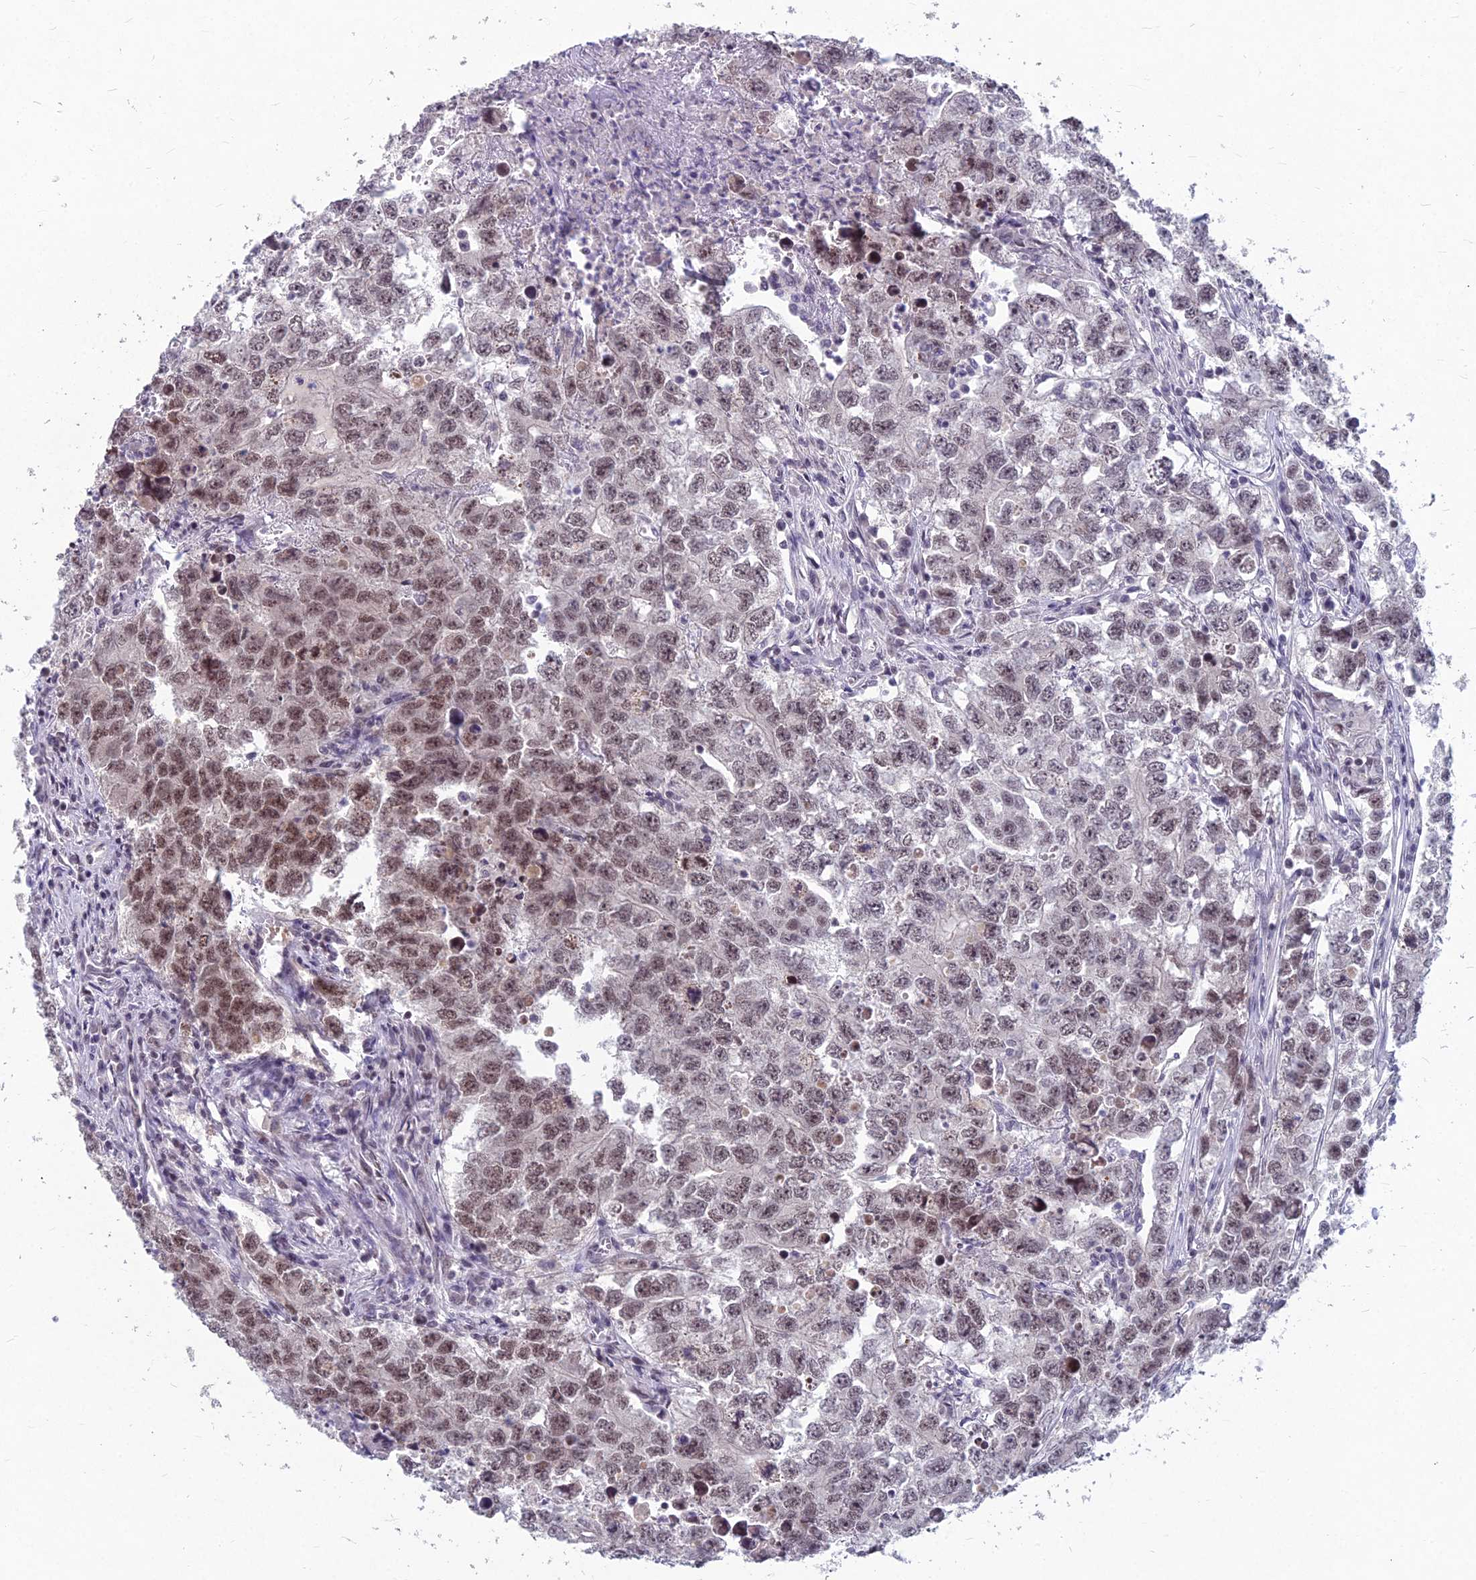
{"staining": {"intensity": "moderate", "quantity": "25%-75%", "location": "nuclear"}, "tissue": "testis cancer", "cell_type": "Tumor cells", "image_type": "cancer", "snomed": [{"axis": "morphology", "description": "Seminoma, NOS"}, {"axis": "morphology", "description": "Carcinoma, Embryonal, NOS"}, {"axis": "topography", "description": "Testis"}], "caption": "A high-resolution histopathology image shows immunohistochemistry (IHC) staining of testis cancer, which demonstrates moderate nuclear staining in approximately 25%-75% of tumor cells.", "gene": "KAT7", "patient": {"sex": "male", "age": 43}}